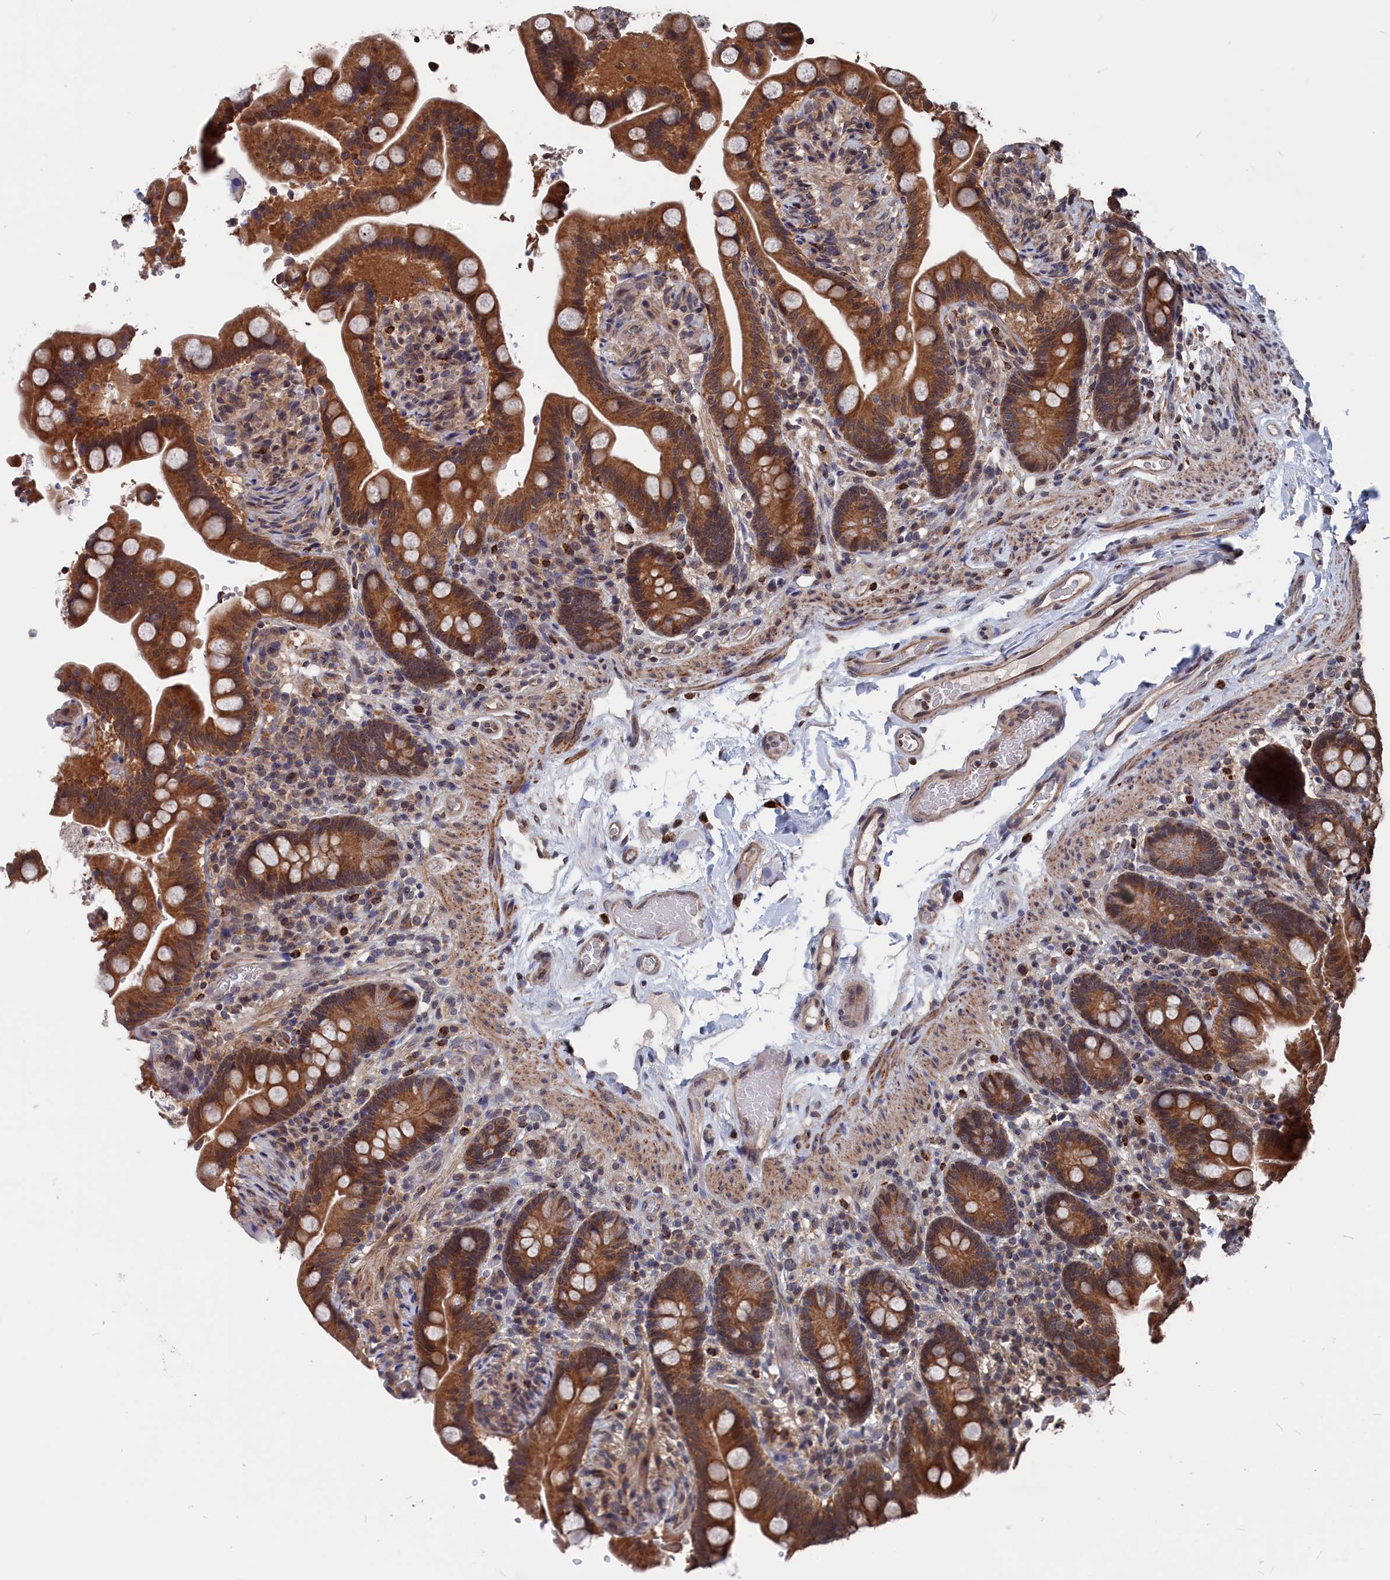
{"staining": {"intensity": "weak", "quantity": "25%-75%", "location": "cytoplasmic/membranous"}, "tissue": "colon", "cell_type": "Endothelial cells", "image_type": "normal", "snomed": [{"axis": "morphology", "description": "Normal tissue, NOS"}, {"axis": "topography", "description": "Smooth muscle"}, {"axis": "topography", "description": "Colon"}], "caption": "Colon stained for a protein (brown) shows weak cytoplasmic/membranous positive expression in approximately 25%-75% of endothelial cells.", "gene": "PDE12", "patient": {"sex": "male", "age": 73}}